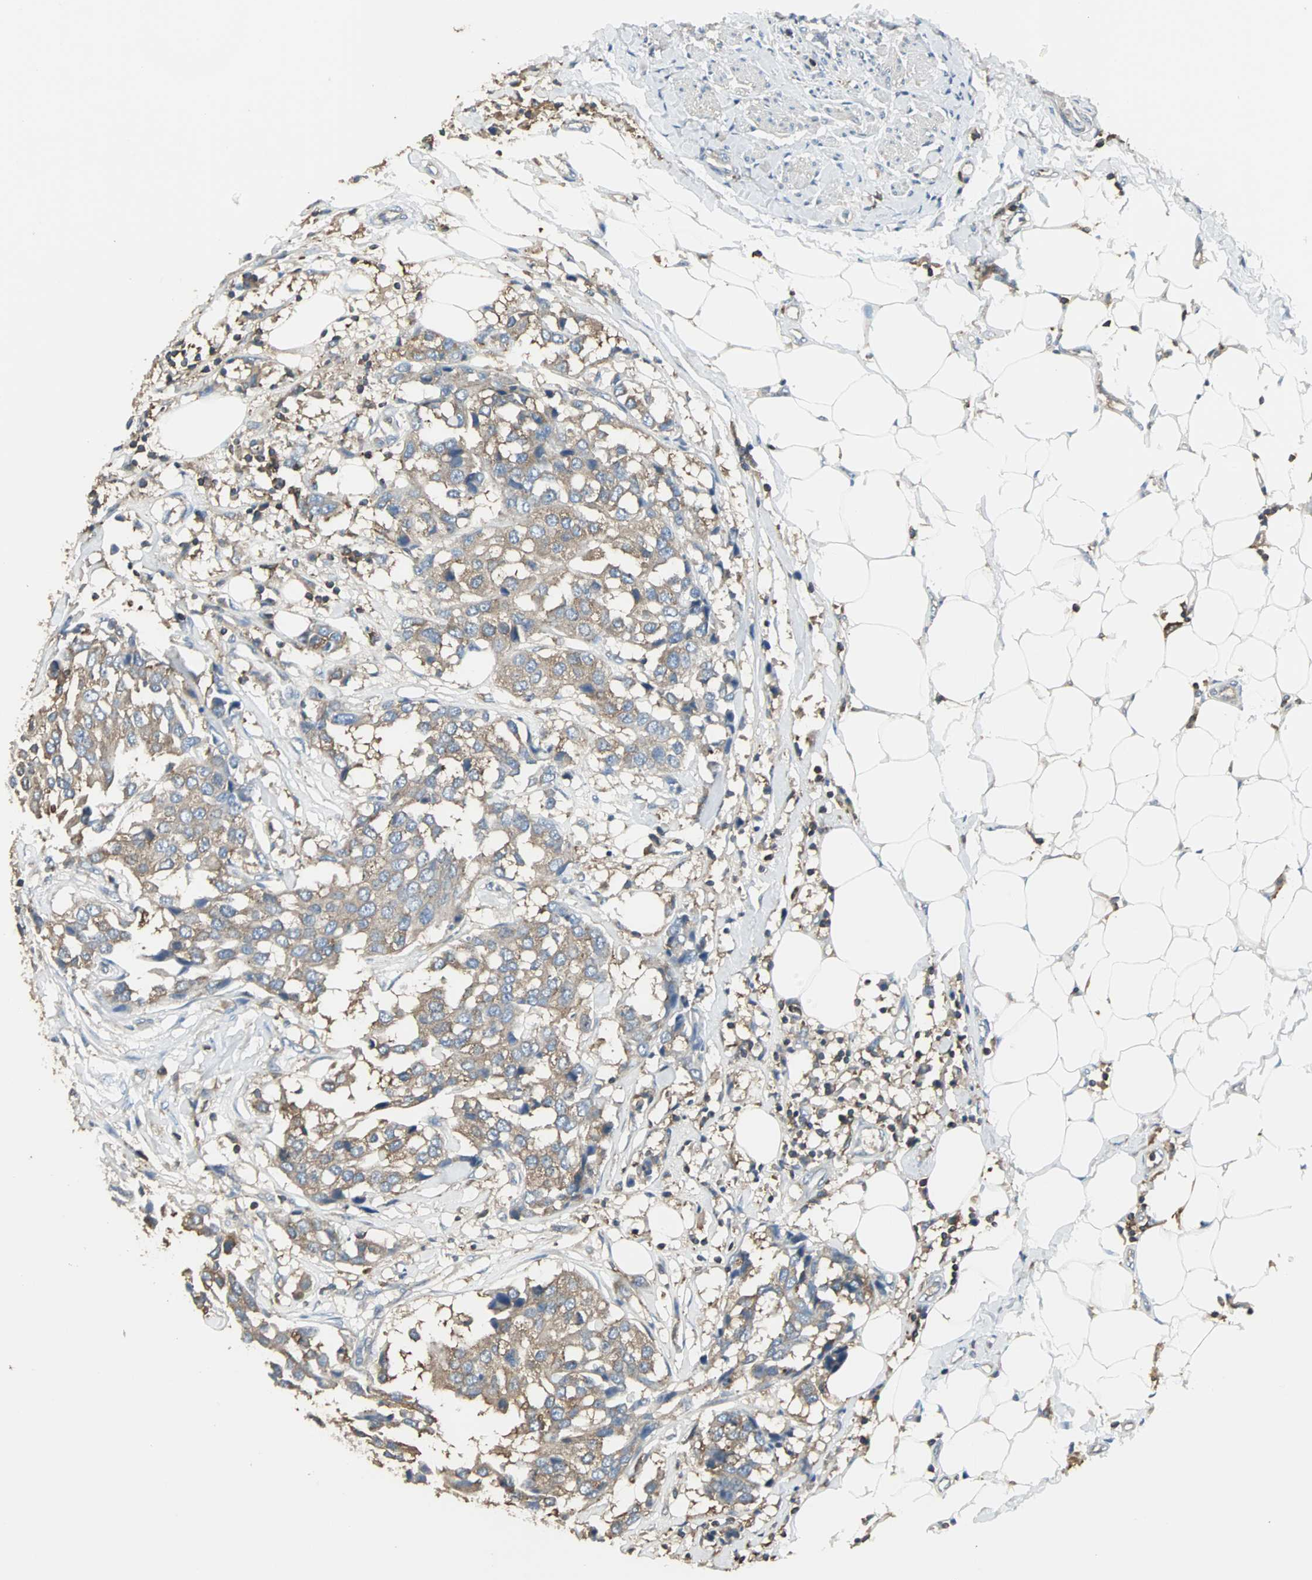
{"staining": {"intensity": "moderate", "quantity": ">75%", "location": "cytoplasmic/membranous"}, "tissue": "breast cancer", "cell_type": "Tumor cells", "image_type": "cancer", "snomed": [{"axis": "morphology", "description": "Duct carcinoma"}, {"axis": "topography", "description": "Breast"}], "caption": "This micrograph displays immunohistochemistry staining of infiltrating ductal carcinoma (breast), with medium moderate cytoplasmic/membranous staining in approximately >75% of tumor cells.", "gene": "LRRFIP1", "patient": {"sex": "female", "age": 80}}